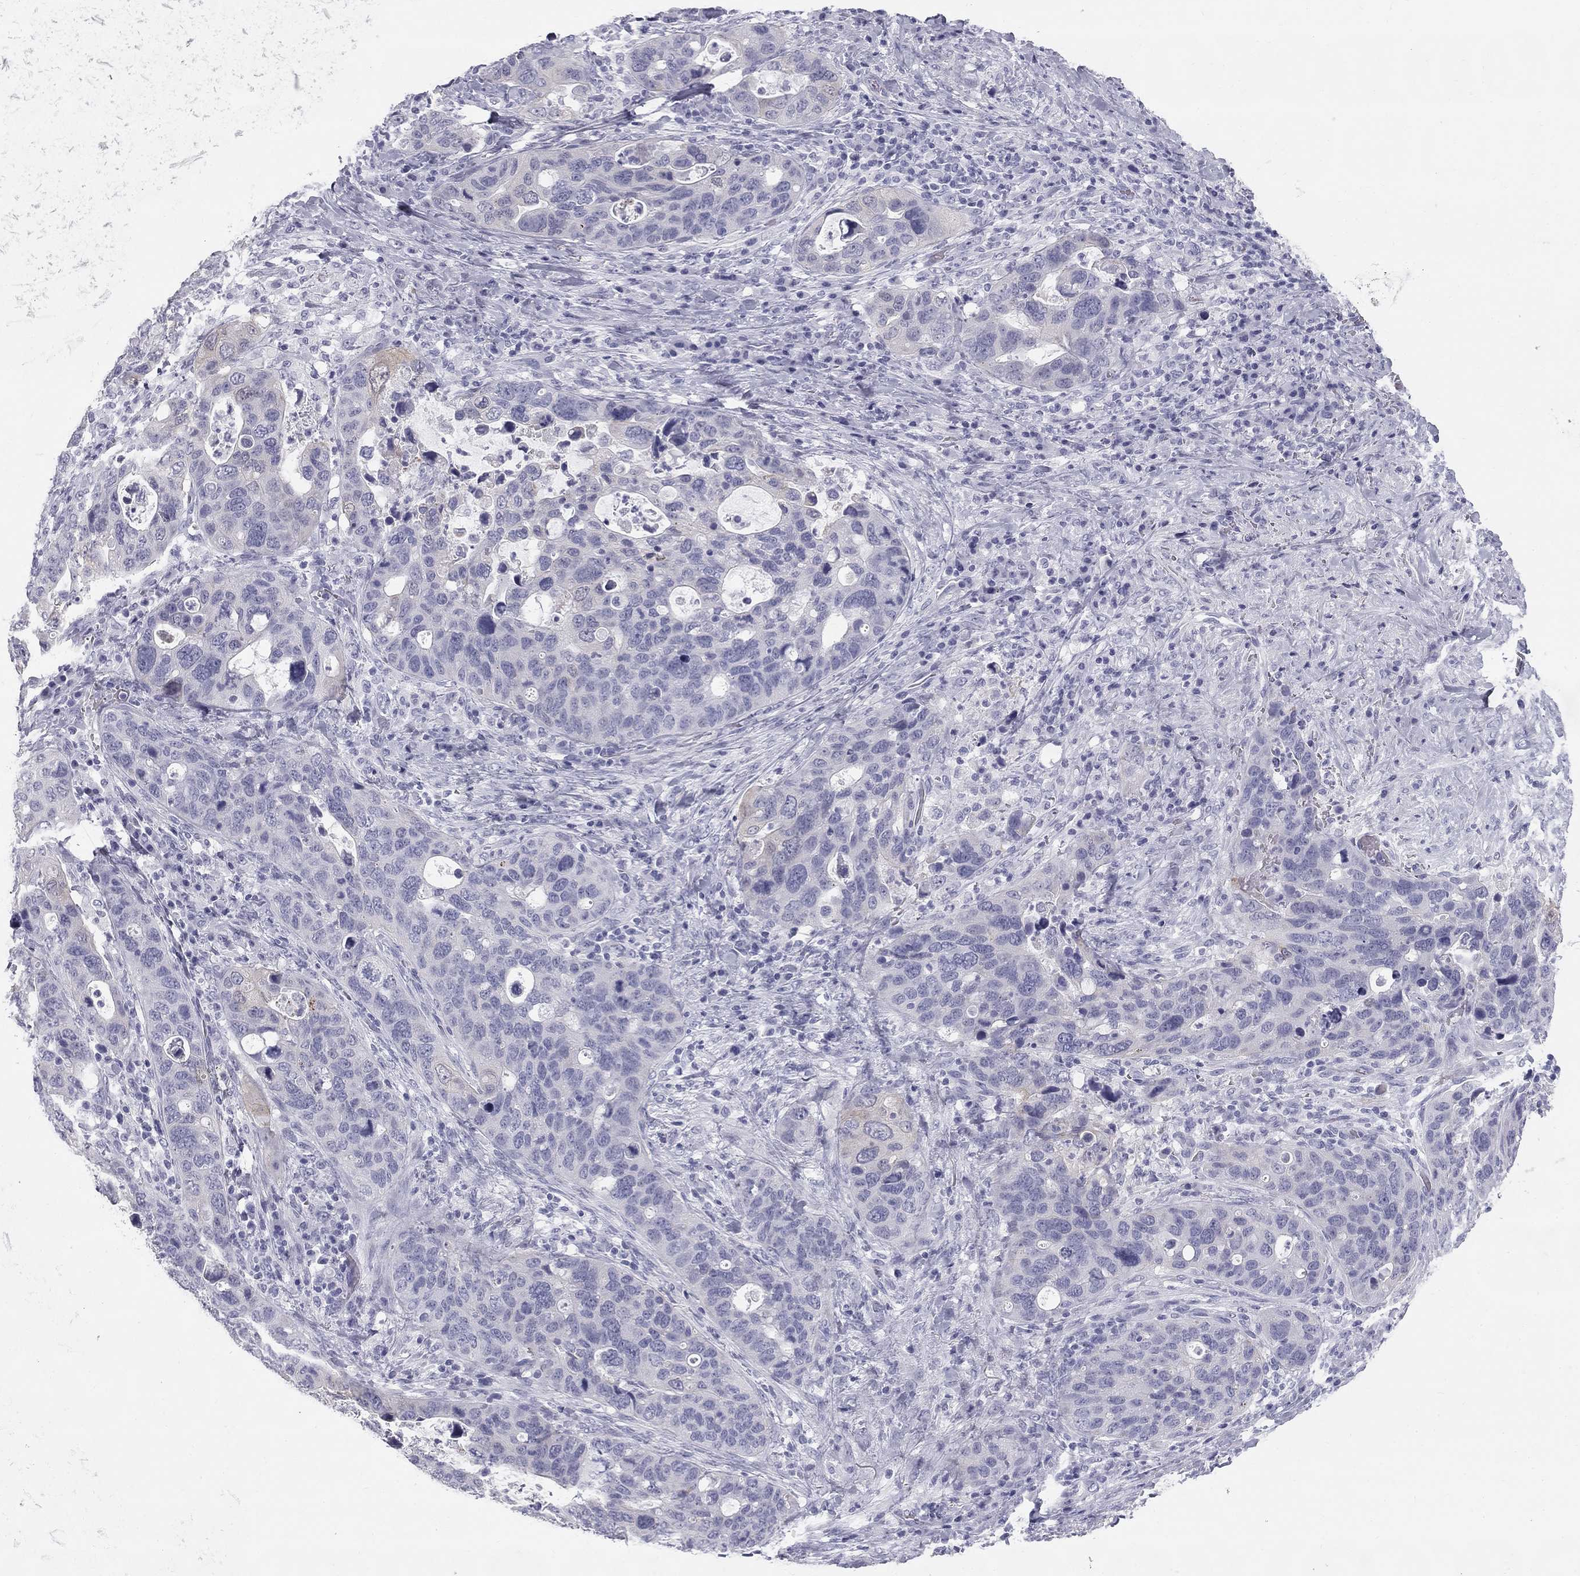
{"staining": {"intensity": "negative", "quantity": "none", "location": "none"}, "tissue": "stomach cancer", "cell_type": "Tumor cells", "image_type": "cancer", "snomed": [{"axis": "morphology", "description": "Adenocarcinoma, NOS"}, {"axis": "topography", "description": "Stomach"}], "caption": "The photomicrograph demonstrates no staining of tumor cells in stomach adenocarcinoma.", "gene": "SULT2B1", "patient": {"sex": "male", "age": 54}}